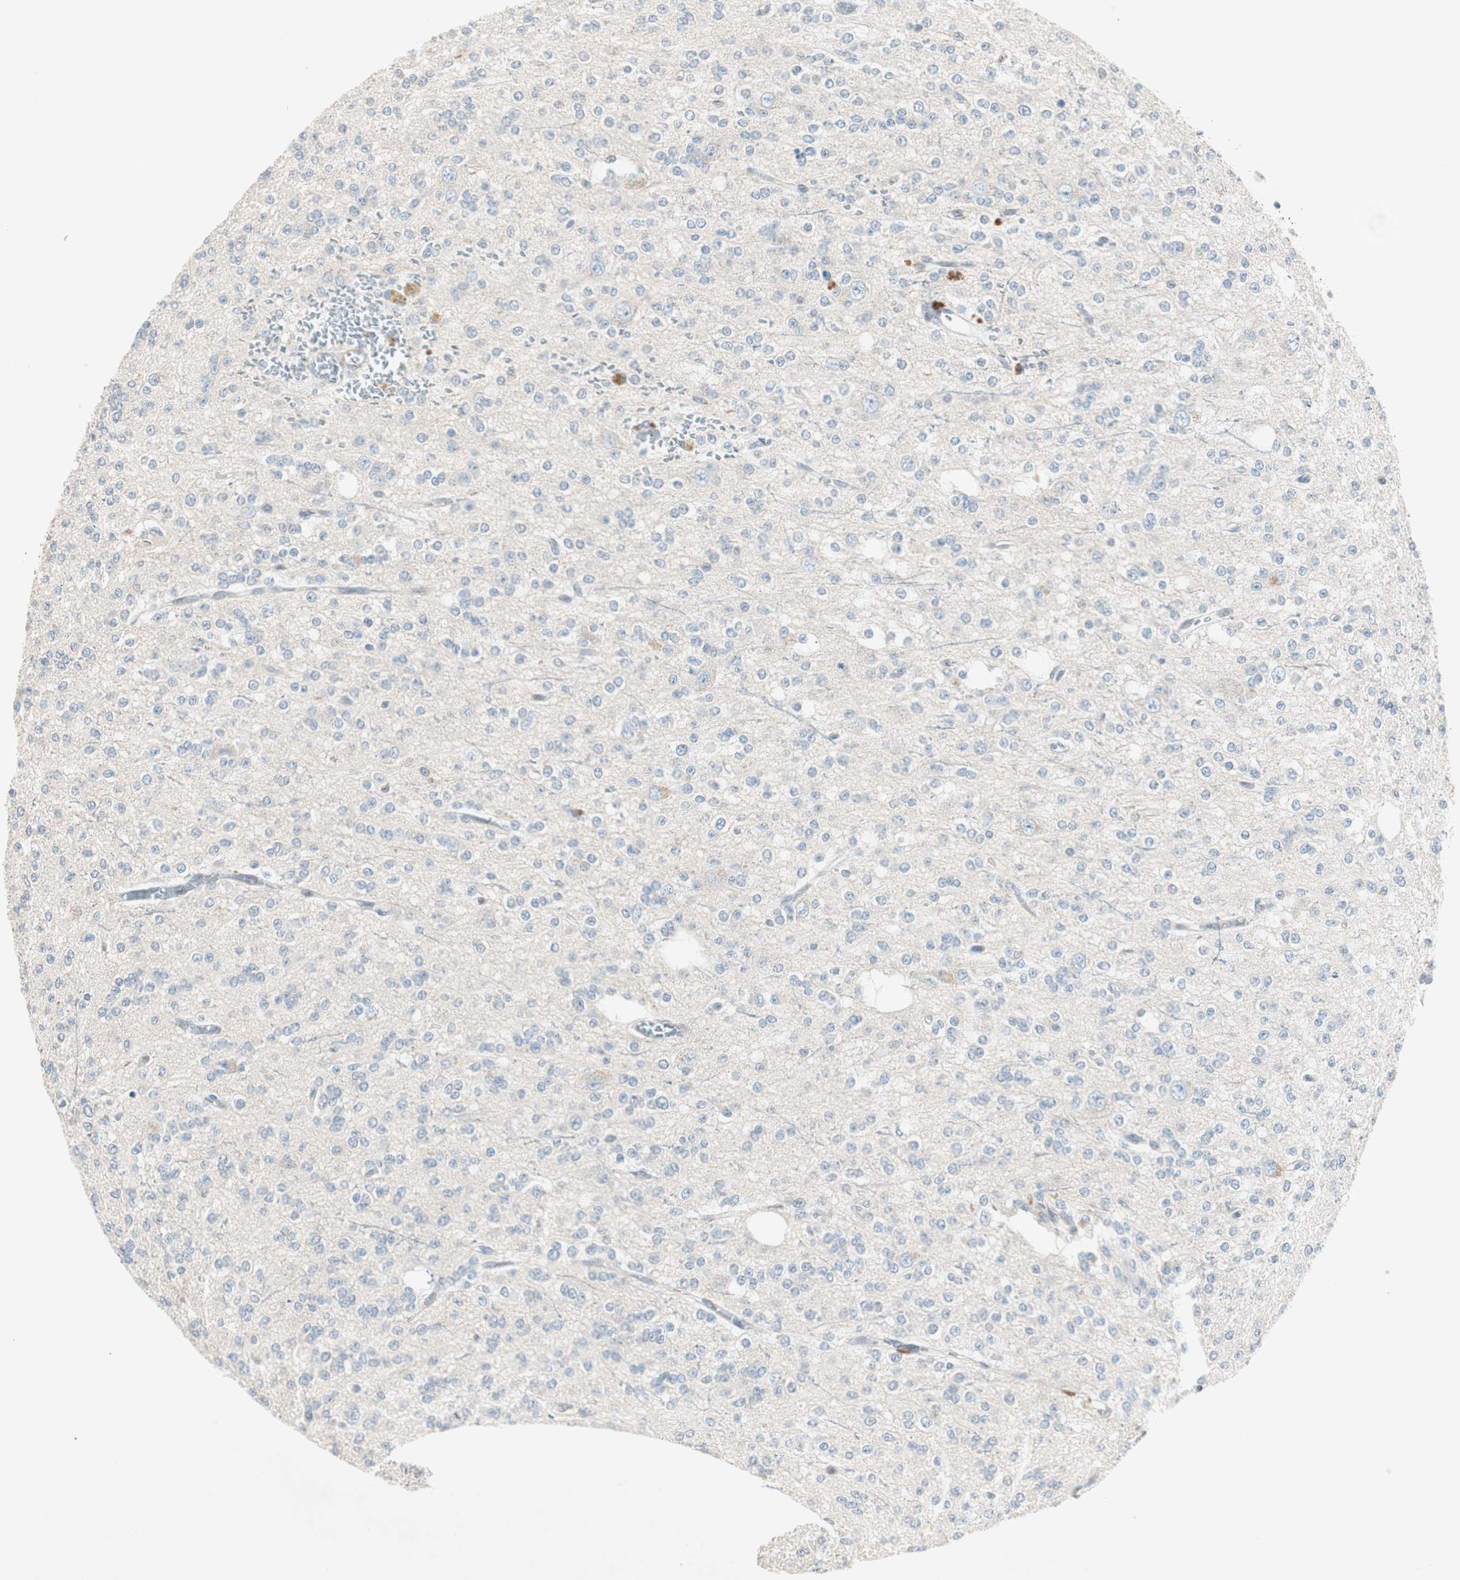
{"staining": {"intensity": "negative", "quantity": "none", "location": "none"}, "tissue": "glioma", "cell_type": "Tumor cells", "image_type": "cancer", "snomed": [{"axis": "morphology", "description": "Glioma, malignant, Low grade"}, {"axis": "topography", "description": "Brain"}], "caption": "Immunohistochemistry (IHC) of glioma displays no staining in tumor cells.", "gene": "ITGB4", "patient": {"sex": "male", "age": 38}}